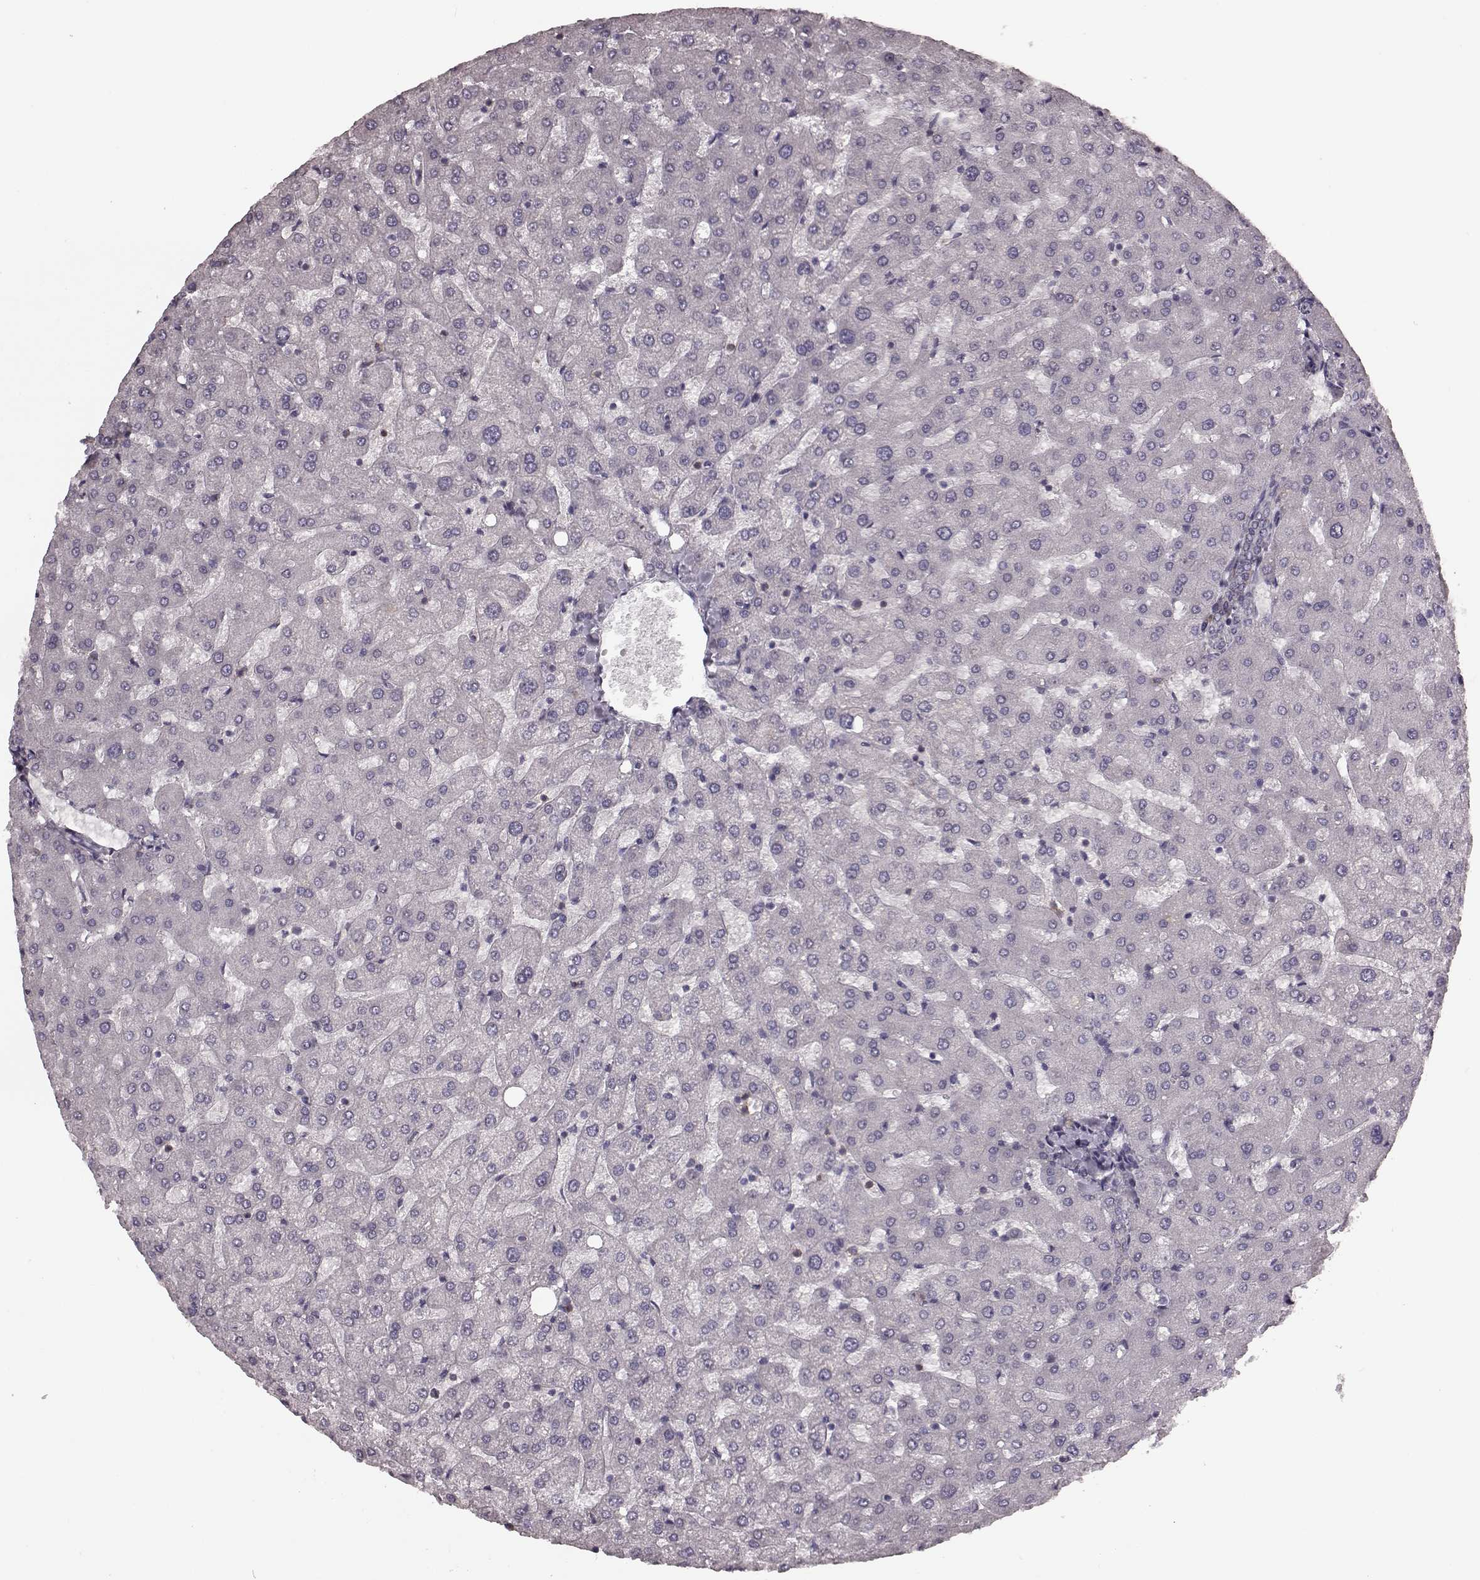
{"staining": {"intensity": "negative", "quantity": "none", "location": "none"}, "tissue": "liver", "cell_type": "Cholangiocytes", "image_type": "normal", "snomed": [{"axis": "morphology", "description": "Normal tissue, NOS"}, {"axis": "topography", "description": "Liver"}], "caption": "An IHC histopathology image of benign liver is shown. There is no staining in cholangiocytes of liver.", "gene": "CD28", "patient": {"sex": "female", "age": 50}}